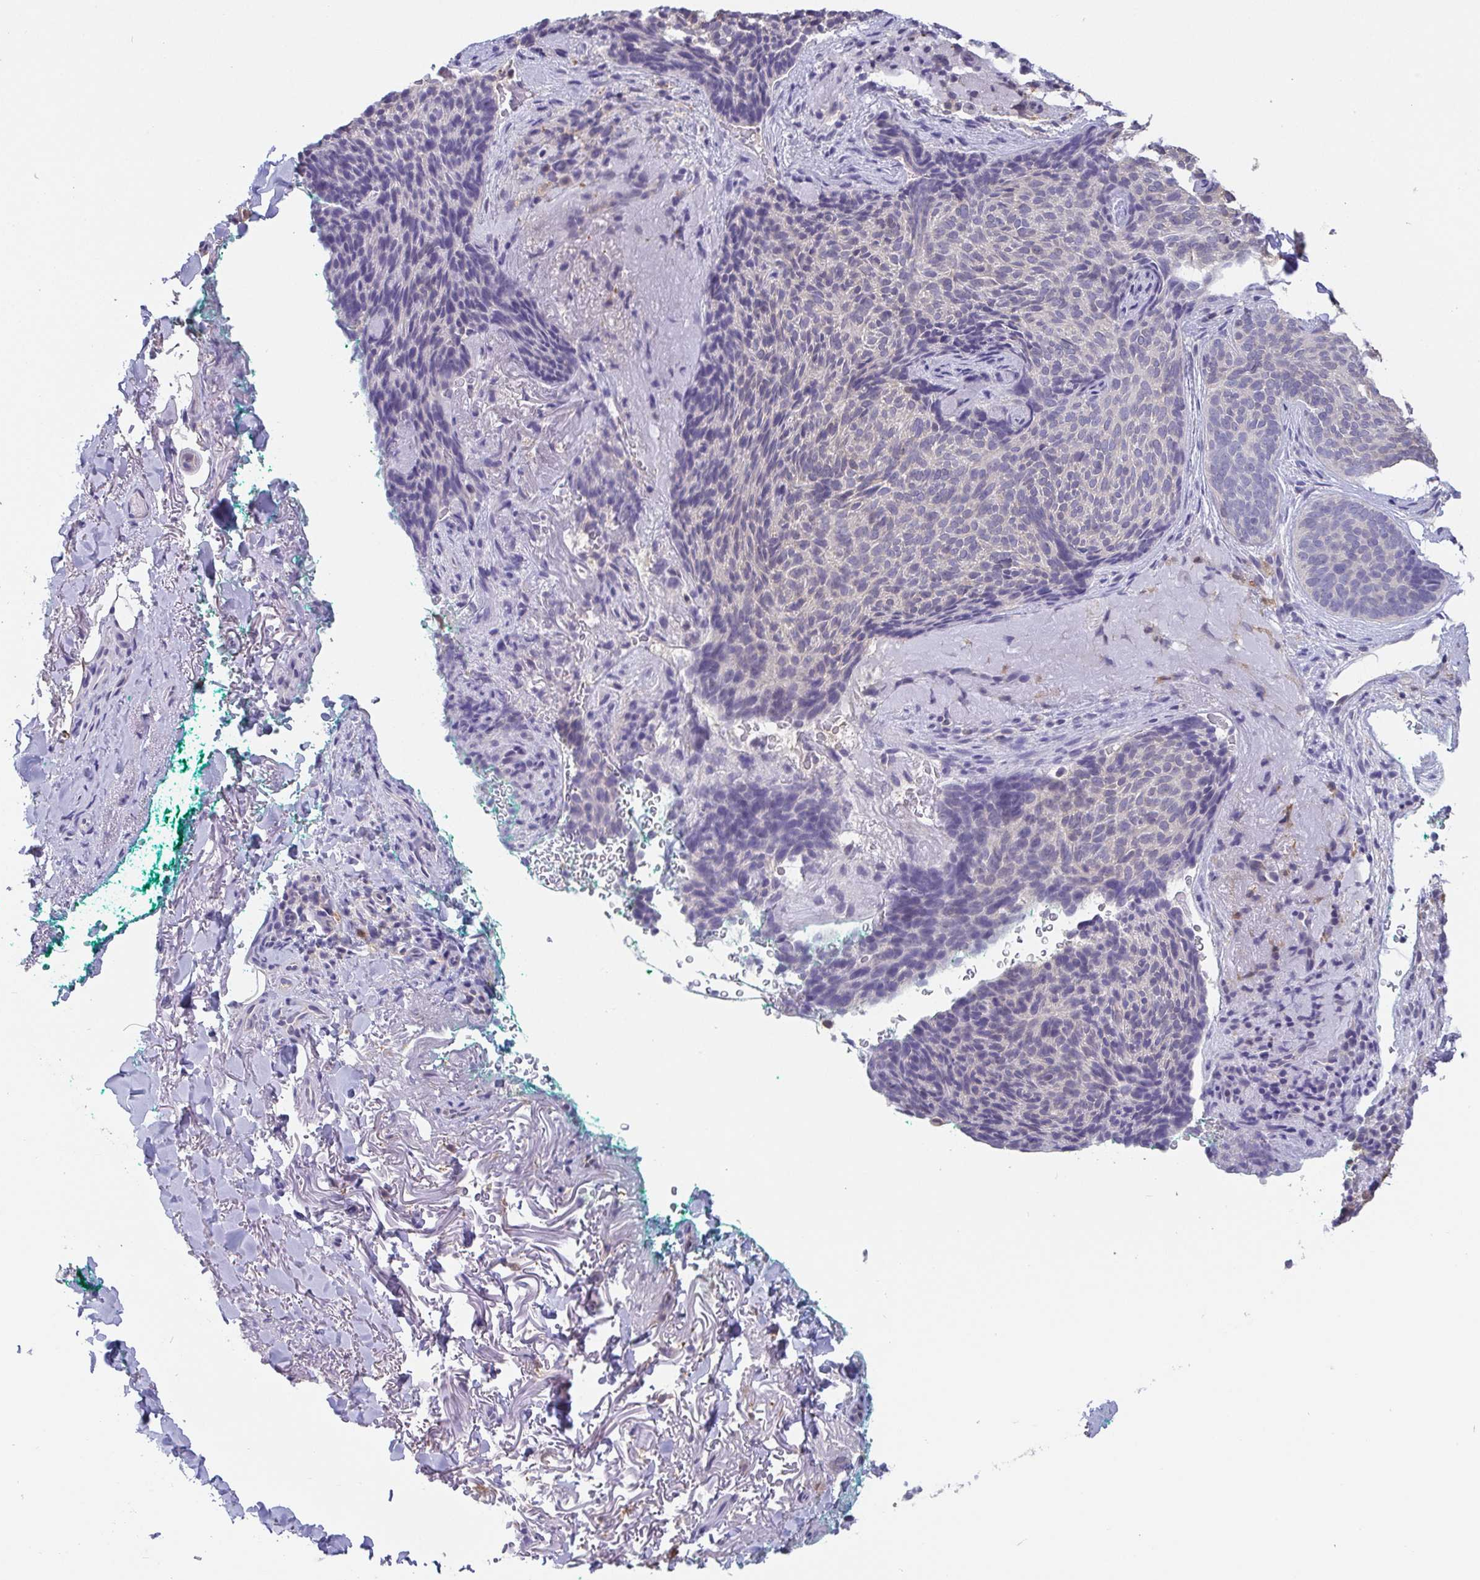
{"staining": {"intensity": "negative", "quantity": "none", "location": "none"}, "tissue": "skin cancer", "cell_type": "Tumor cells", "image_type": "cancer", "snomed": [{"axis": "morphology", "description": "Basal cell carcinoma"}, {"axis": "topography", "description": "Skin"}, {"axis": "topography", "description": "Skin of head"}], "caption": "Skin basal cell carcinoma was stained to show a protein in brown. There is no significant staining in tumor cells.", "gene": "IDH1", "patient": {"sex": "female", "age": 92}}